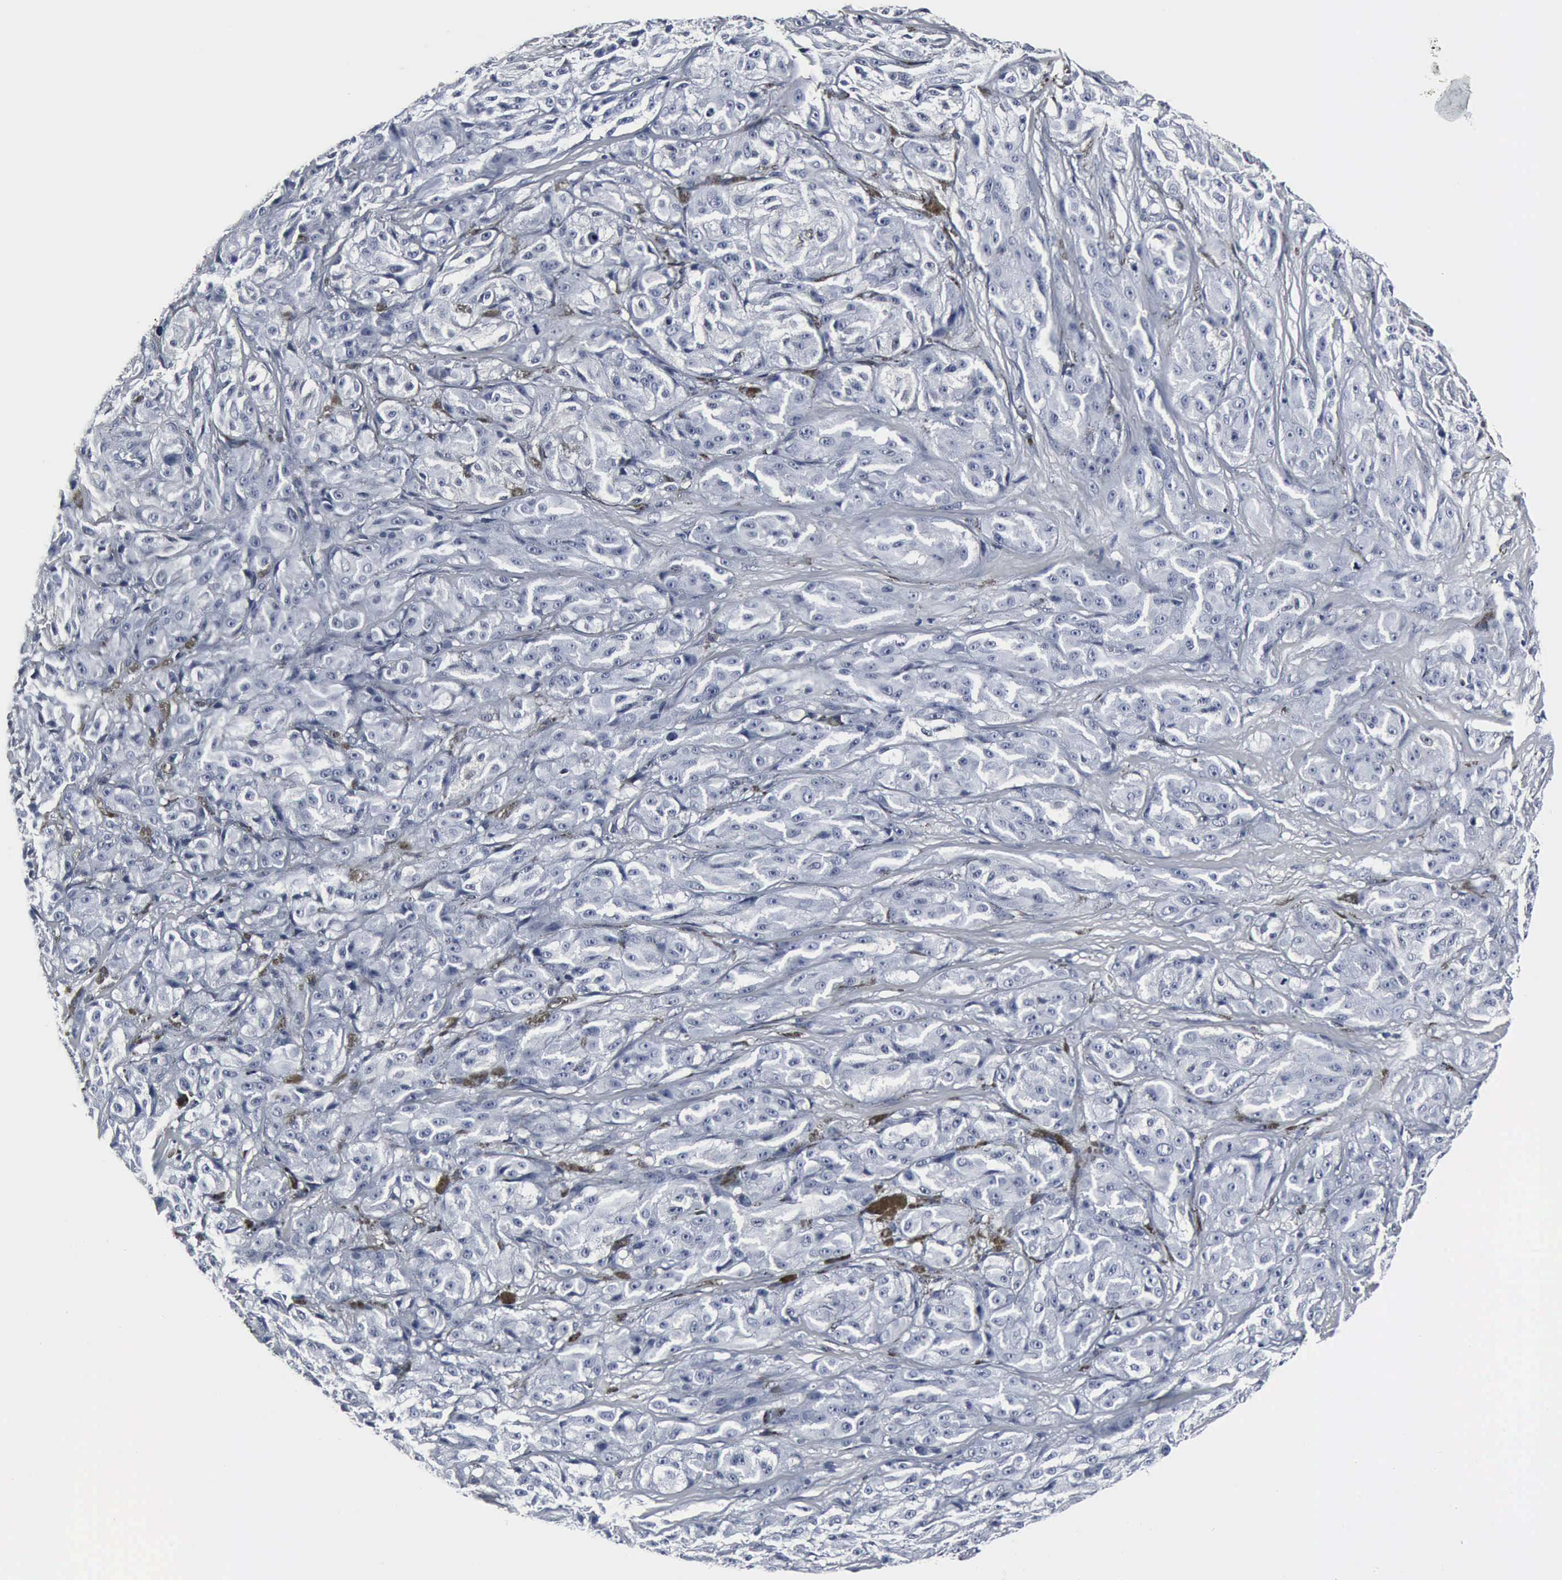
{"staining": {"intensity": "negative", "quantity": "none", "location": "none"}, "tissue": "melanoma", "cell_type": "Tumor cells", "image_type": "cancer", "snomed": [{"axis": "morphology", "description": "Malignant melanoma, NOS"}, {"axis": "topography", "description": "Skin"}], "caption": "This is an immunohistochemistry (IHC) micrograph of human malignant melanoma. There is no positivity in tumor cells.", "gene": "SNAP25", "patient": {"sex": "male", "age": 56}}